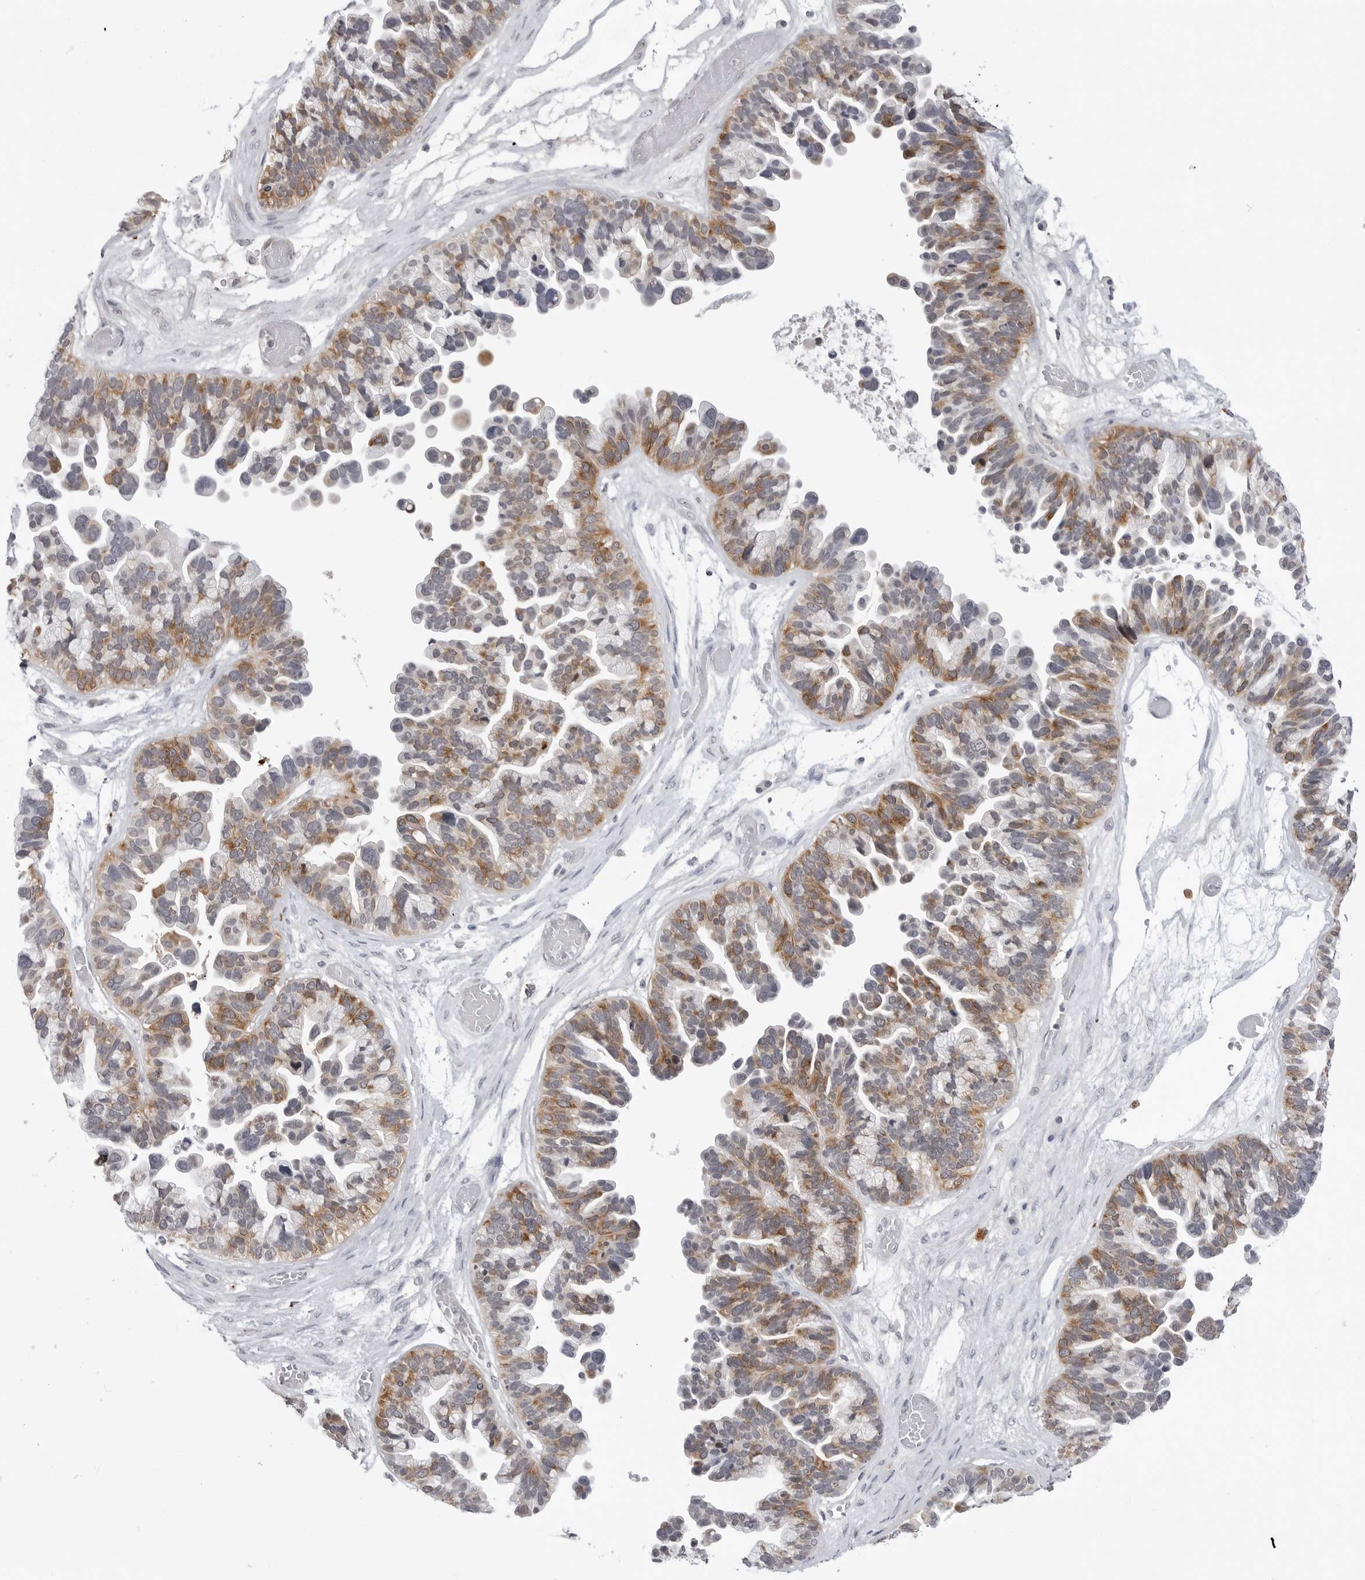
{"staining": {"intensity": "moderate", "quantity": "25%-75%", "location": "cytoplasmic/membranous"}, "tissue": "ovarian cancer", "cell_type": "Tumor cells", "image_type": "cancer", "snomed": [{"axis": "morphology", "description": "Cystadenocarcinoma, serous, NOS"}, {"axis": "topography", "description": "Ovary"}], "caption": "Protein analysis of ovarian cancer (serous cystadenocarcinoma) tissue displays moderate cytoplasmic/membranous positivity in about 25%-75% of tumor cells. Using DAB (brown) and hematoxylin (blue) stains, captured at high magnification using brightfield microscopy.", "gene": "RRM1", "patient": {"sex": "female", "age": 56}}